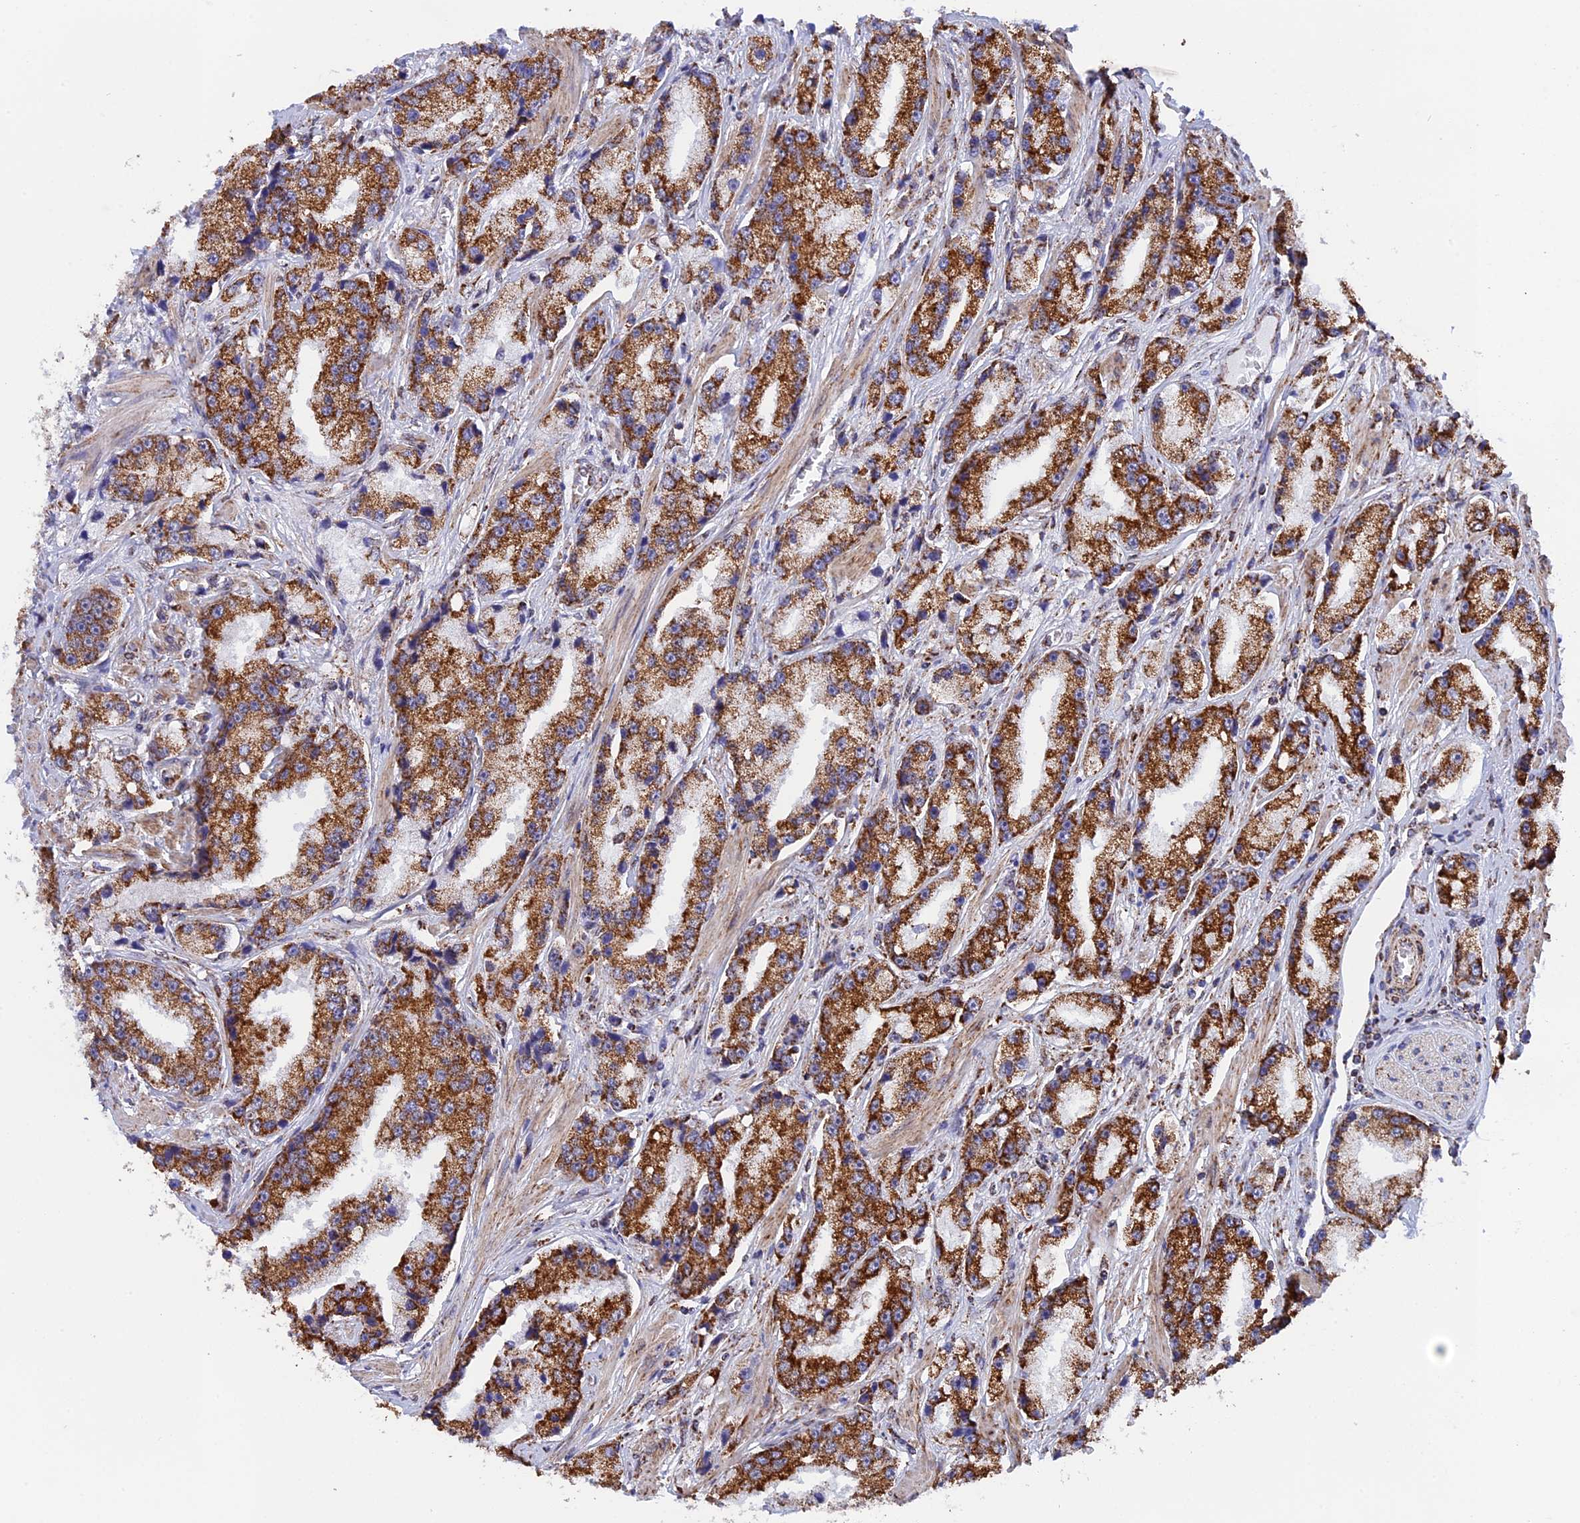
{"staining": {"intensity": "strong", "quantity": ">75%", "location": "cytoplasmic/membranous"}, "tissue": "prostate cancer", "cell_type": "Tumor cells", "image_type": "cancer", "snomed": [{"axis": "morphology", "description": "Adenocarcinoma, High grade"}, {"axis": "topography", "description": "Prostate"}], "caption": "Human prostate cancer stained for a protein (brown) reveals strong cytoplasmic/membranous positive staining in about >75% of tumor cells.", "gene": "CDC16", "patient": {"sex": "male", "age": 74}}